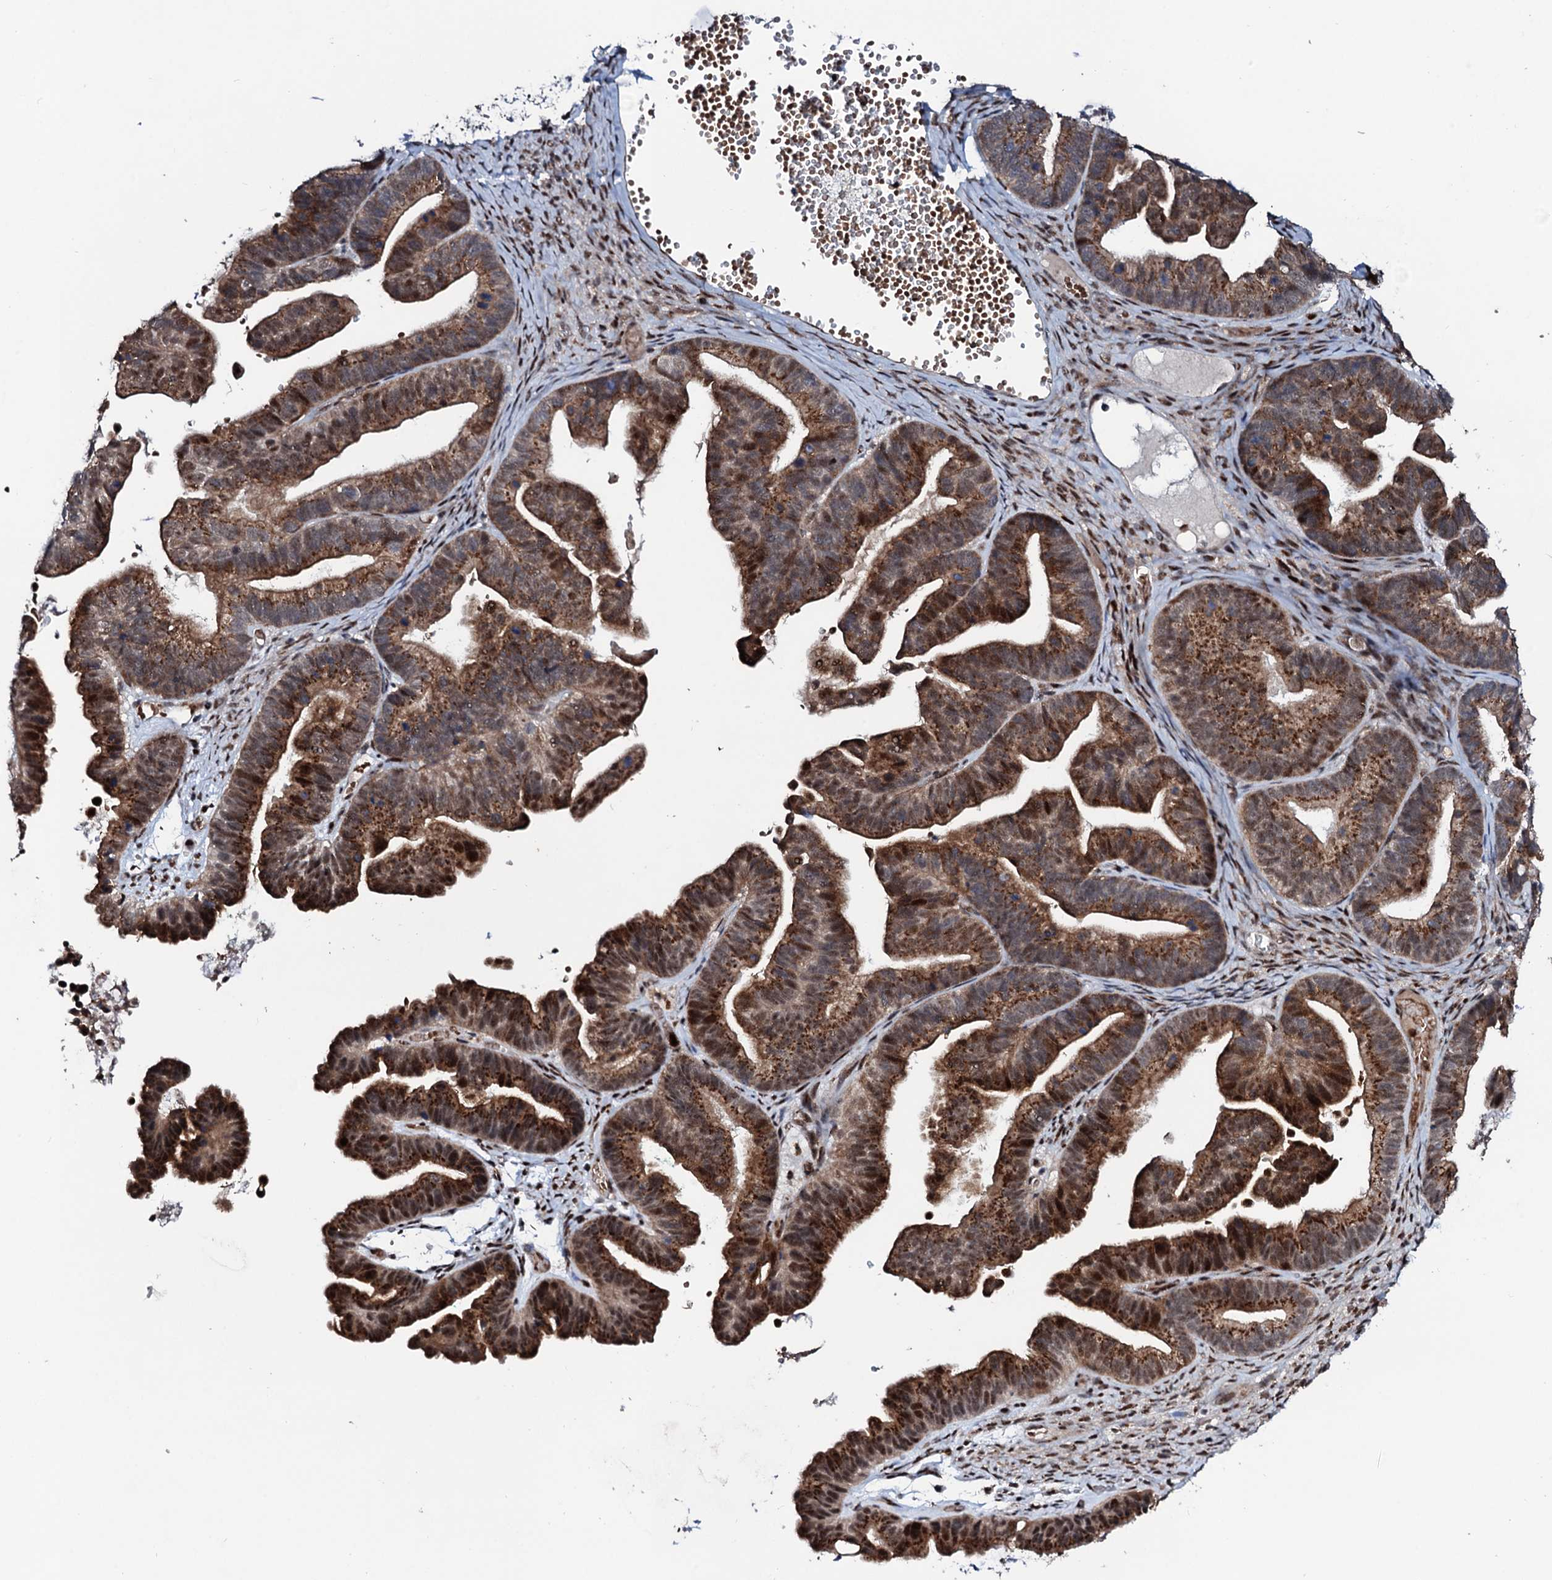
{"staining": {"intensity": "strong", "quantity": ">75%", "location": "cytoplasmic/membranous,nuclear"}, "tissue": "ovarian cancer", "cell_type": "Tumor cells", "image_type": "cancer", "snomed": [{"axis": "morphology", "description": "Cystadenocarcinoma, serous, NOS"}, {"axis": "topography", "description": "Ovary"}], "caption": "Ovarian serous cystadenocarcinoma stained with a brown dye reveals strong cytoplasmic/membranous and nuclear positive positivity in approximately >75% of tumor cells.", "gene": "COG6", "patient": {"sex": "female", "age": 56}}